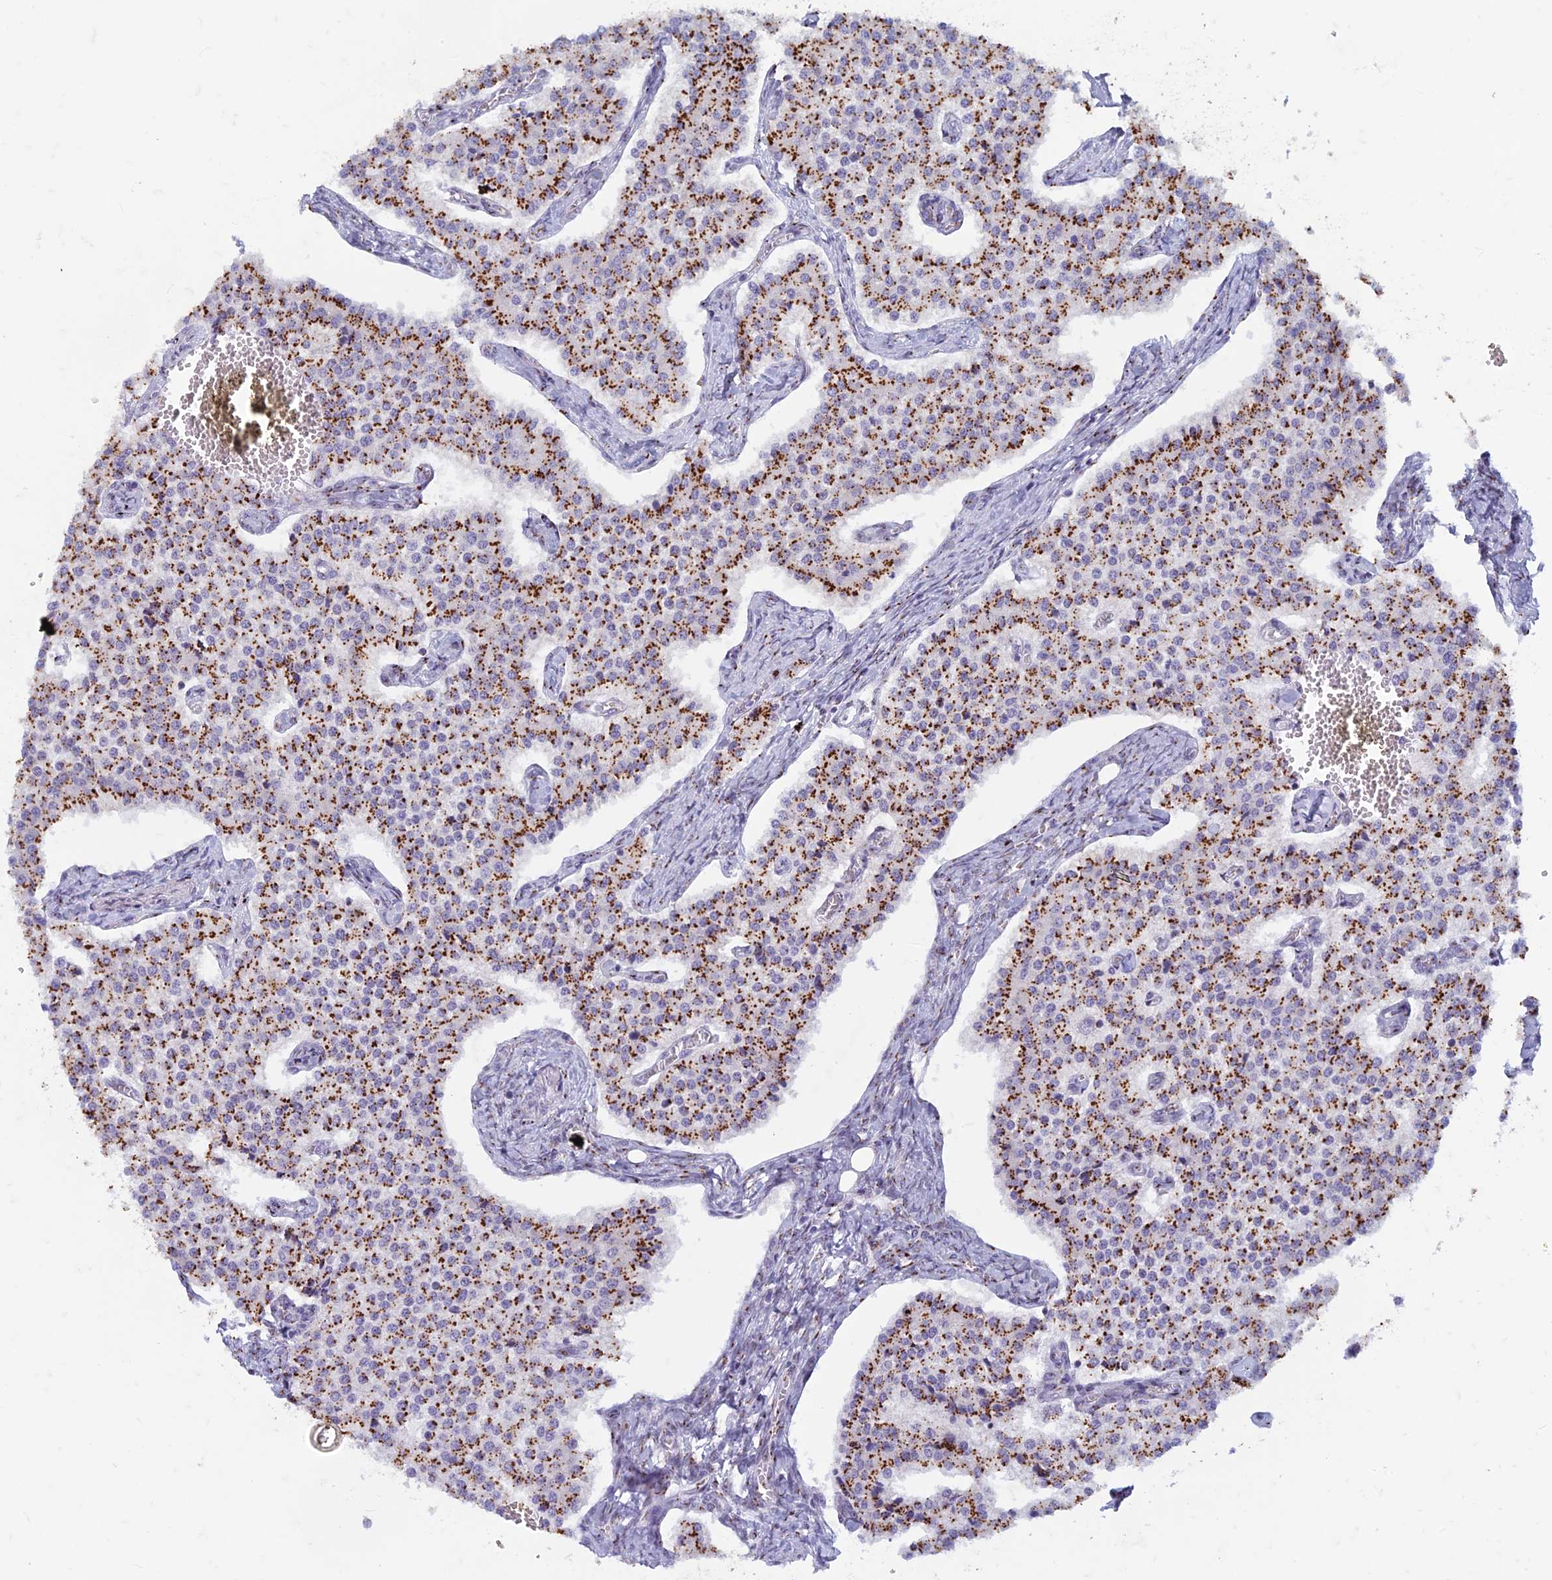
{"staining": {"intensity": "strong", "quantity": ">75%", "location": "cytoplasmic/membranous"}, "tissue": "carcinoid", "cell_type": "Tumor cells", "image_type": "cancer", "snomed": [{"axis": "morphology", "description": "Carcinoid, malignant, NOS"}, {"axis": "topography", "description": "Colon"}], "caption": "IHC (DAB) staining of human carcinoid (malignant) reveals strong cytoplasmic/membranous protein positivity in about >75% of tumor cells. The protein of interest is stained brown, and the nuclei are stained in blue (DAB (3,3'-diaminobenzidine) IHC with brightfield microscopy, high magnification).", "gene": "FAM3C", "patient": {"sex": "female", "age": 52}}